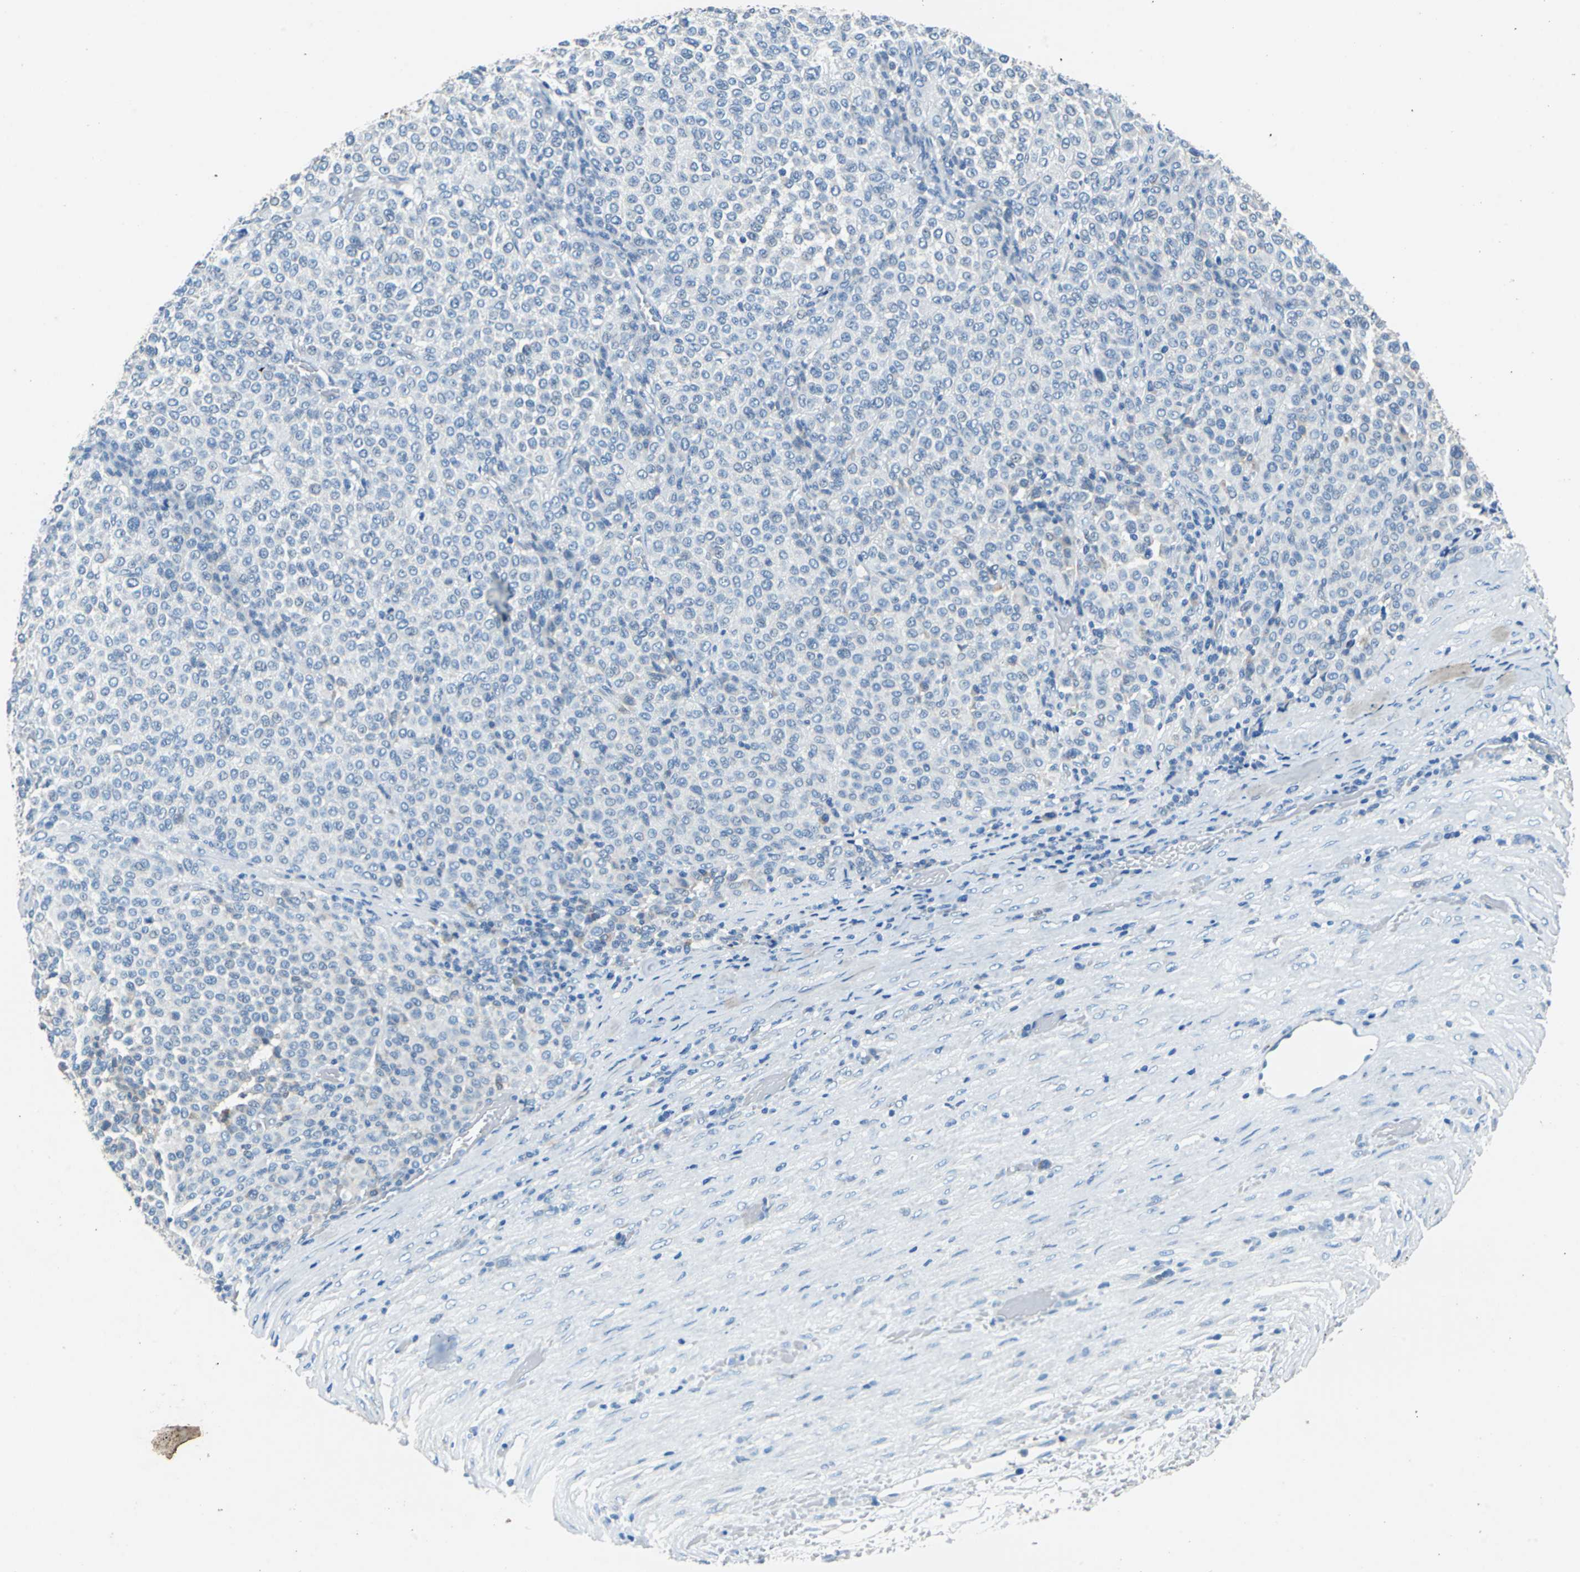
{"staining": {"intensity": "negative", "quantity": "none", "location": "none"}, "tissue": "melanoma", "cell_type": "Tumor cells", "image_type": "cancer", "snomed": [{"axis": "morphology", "description": "Malignant melanoma, Metastatic site"}, {"axis": "topography", "description": "Pancreas"}], "caption": "Immunohistochemistry (IHC) image of human melanoma stained for a protein (brown), which shows no staining in tumor cells. Nuclei are stained in blue.", "gene": "TEX264", "patient": {"sex": "female", "age": 30}}